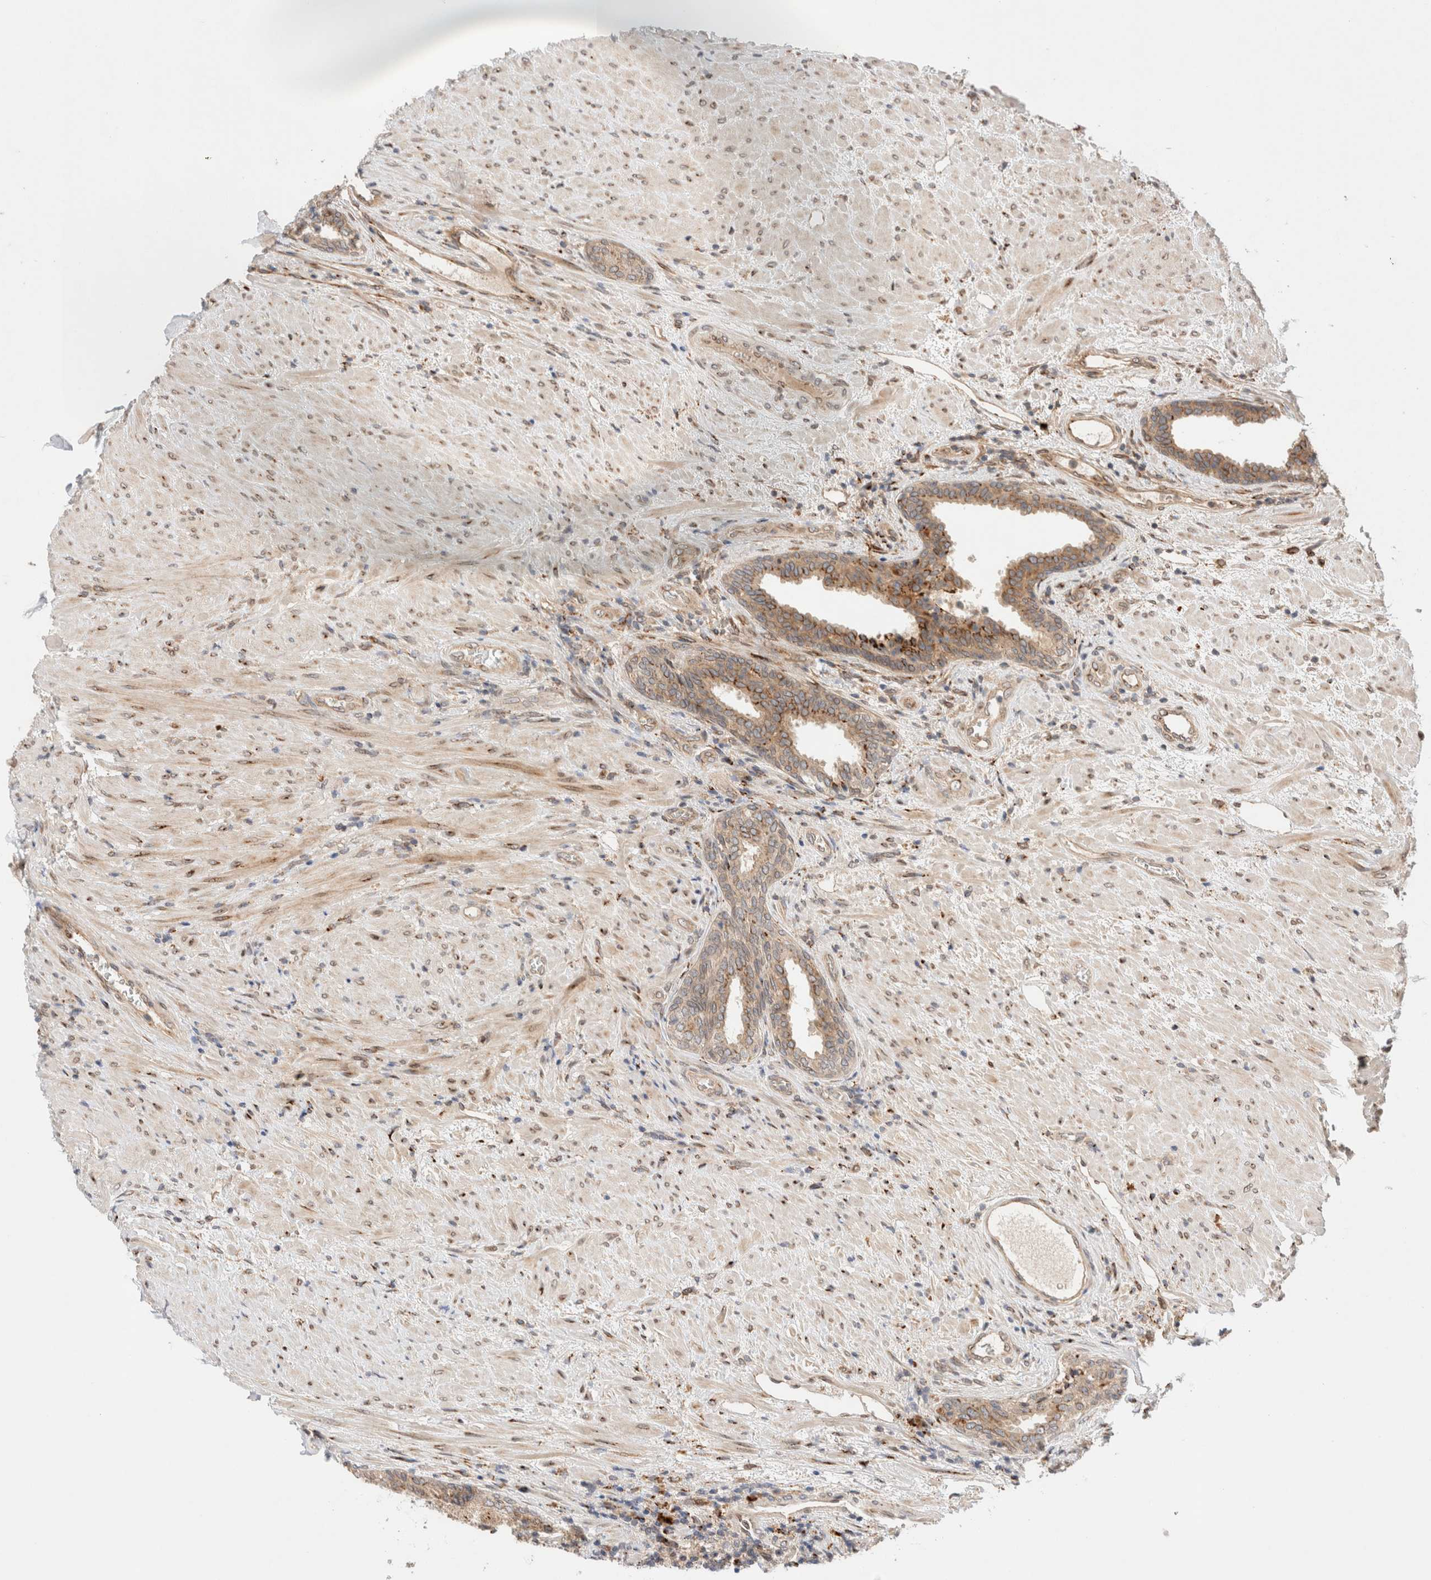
{"staining": {"intensity": "moderate", "quantity": ">75%", "location": "cytoplasmic/membranous"}, "tissue": "prostate", "cell_type": "Glandular cells", "image_type": "normal", "snomed": [{"axis": "morphology", "description": "Normal tissue, NOS"}, {"axis": "topography", "description": "Prostate"}], "caption": "IHC of benign human prostate demonstrates medium levels of moderate cytoplasmic/membranous expression in about >75% of glandular cells. (brown staining indicates protein expression, while blue staining denotes nuclei).", "gene": "GCN1", "patient": {"sex": "male", "age": 76}}